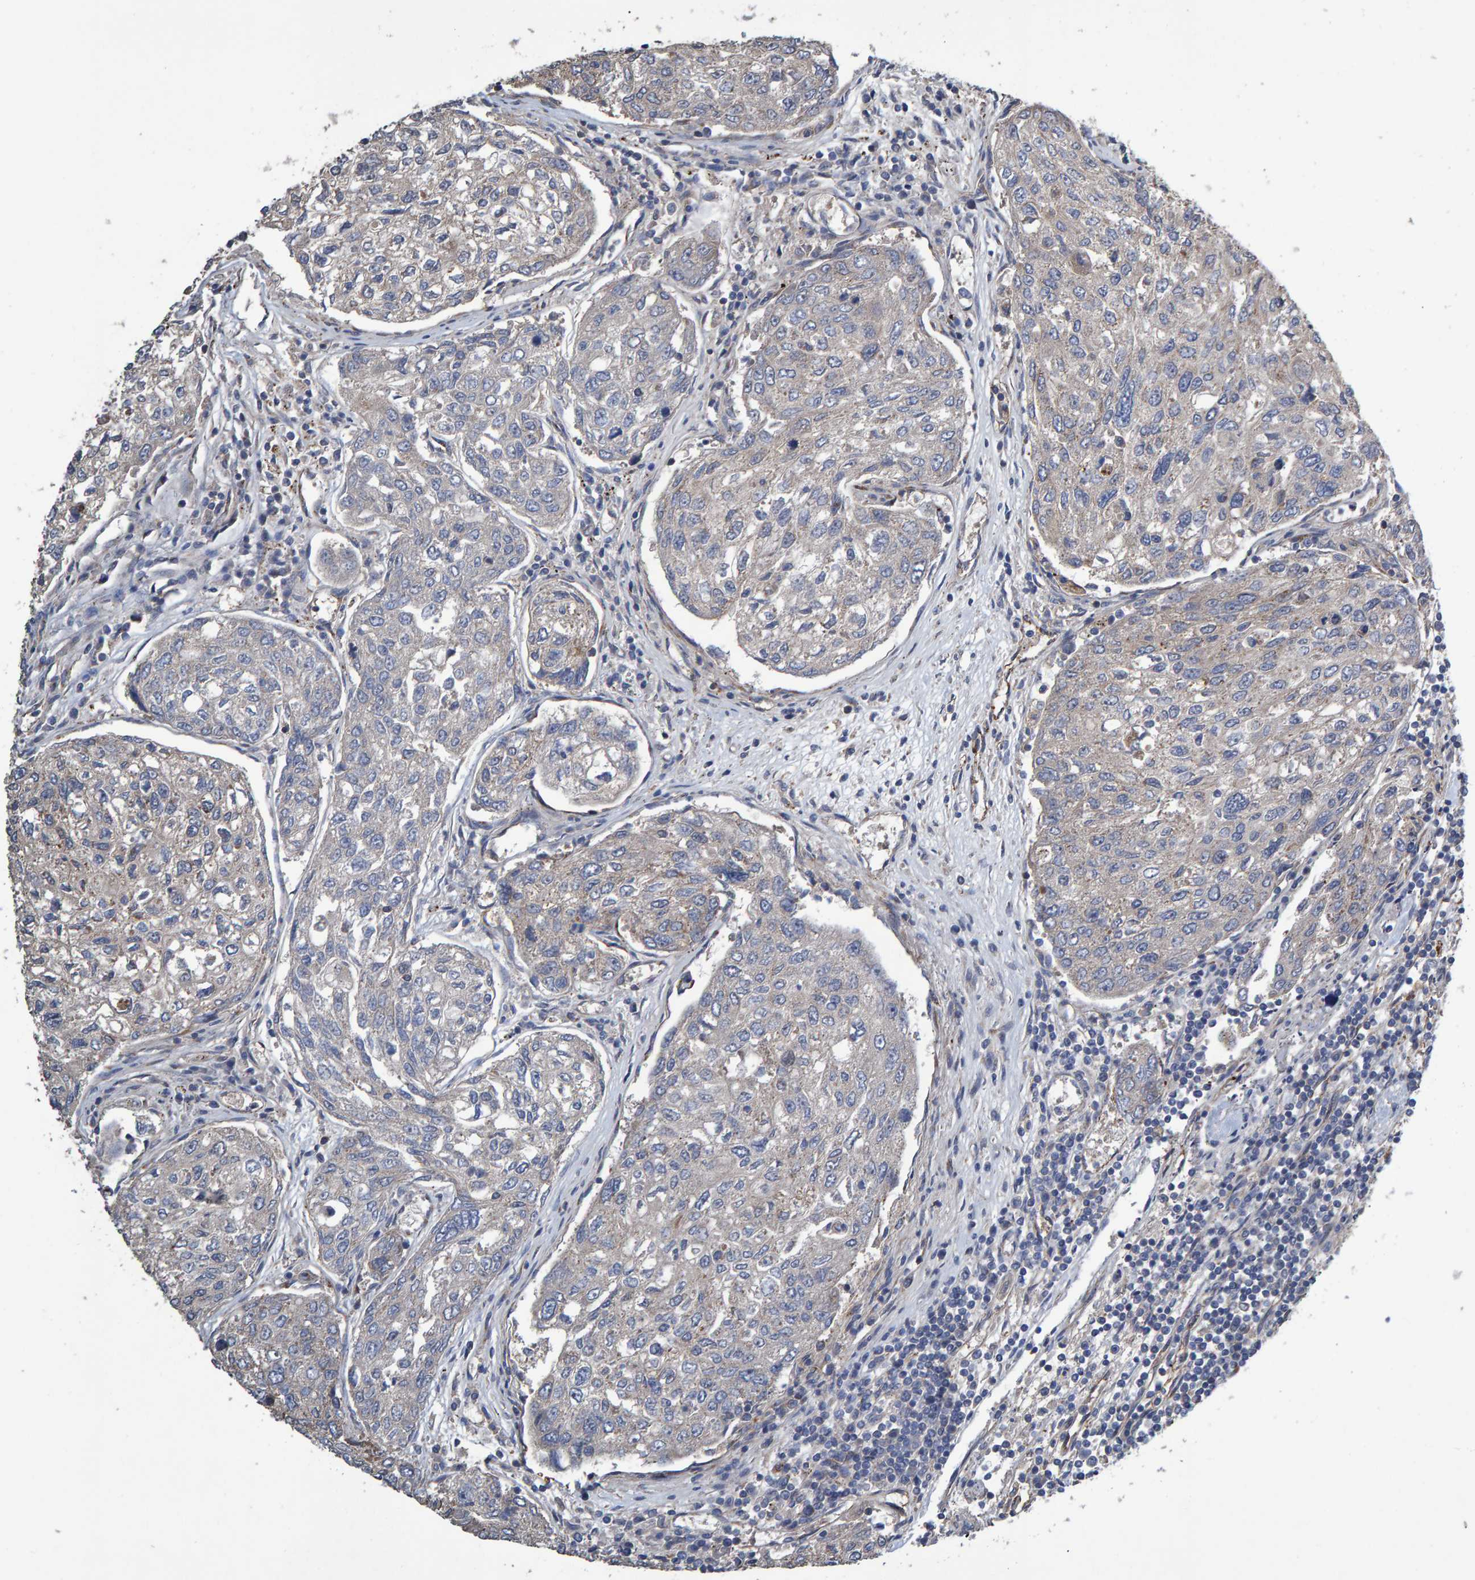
{"staining": {"intensity": "negative", "quantity": "none", "location": "none"}, "tissue": "urothelial cancer", "cell_type": "Tumor cells", "image_type": "cancer", "snomed": [{"axis": "morphology", "description": "Urothelial carcinoma, High grade"}, {"axis": "topography", "description": "Lymph node"}, {"axis": "topography", "description": "Urinary bladder"}], "caption": "Immunohistochemistry image of neoplastic tissue: urothelial cancer stained with DAB (3,3'-diaminobenzidine) shows no significant protein expression in tumor cells.", "gene": "SLIT2", "patient": {"sex": "male", "age": 51}}